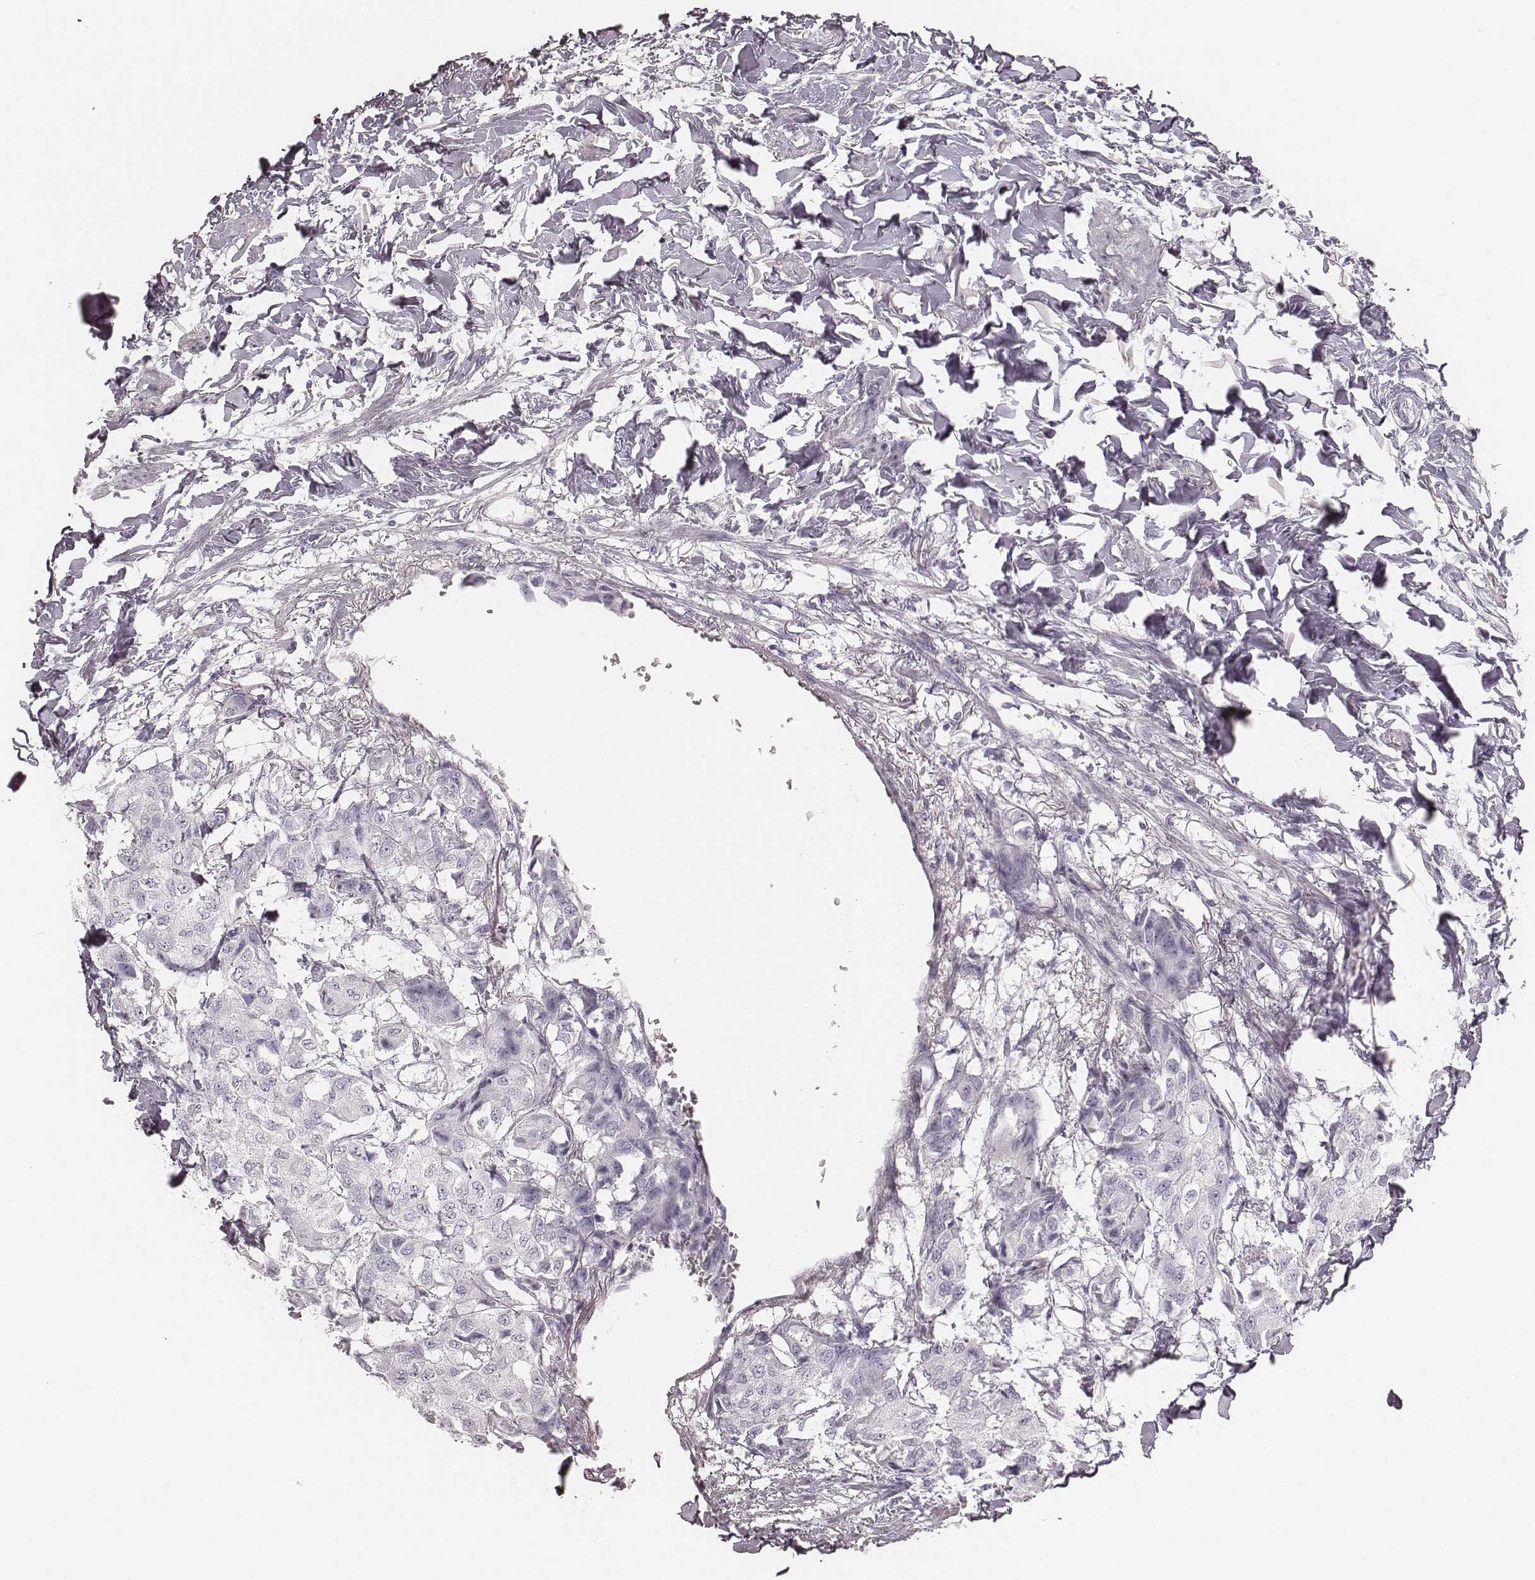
{"staining": {"intensity": "negative", "quantity": "none", "location": "none"}, "tissue": "breast cancer", "cell_type": "Tumor cells", "image_type": "cancer", "snomed": [{"axis": "morphology", "description": "Duct carcinoma"}, {"axis": "topography", "description": "Breast"}], "caption": "Immunohistochemistry photomicrograph of breast cancer stained for a protein (brown), which shows no expression in tumor cells. (DAB (3,3'-diaminobenzidine) immunohistochemistry (IHC), high magnification).", "gene": "KRT34", "patient": {"sex": "female", "age": 80}}